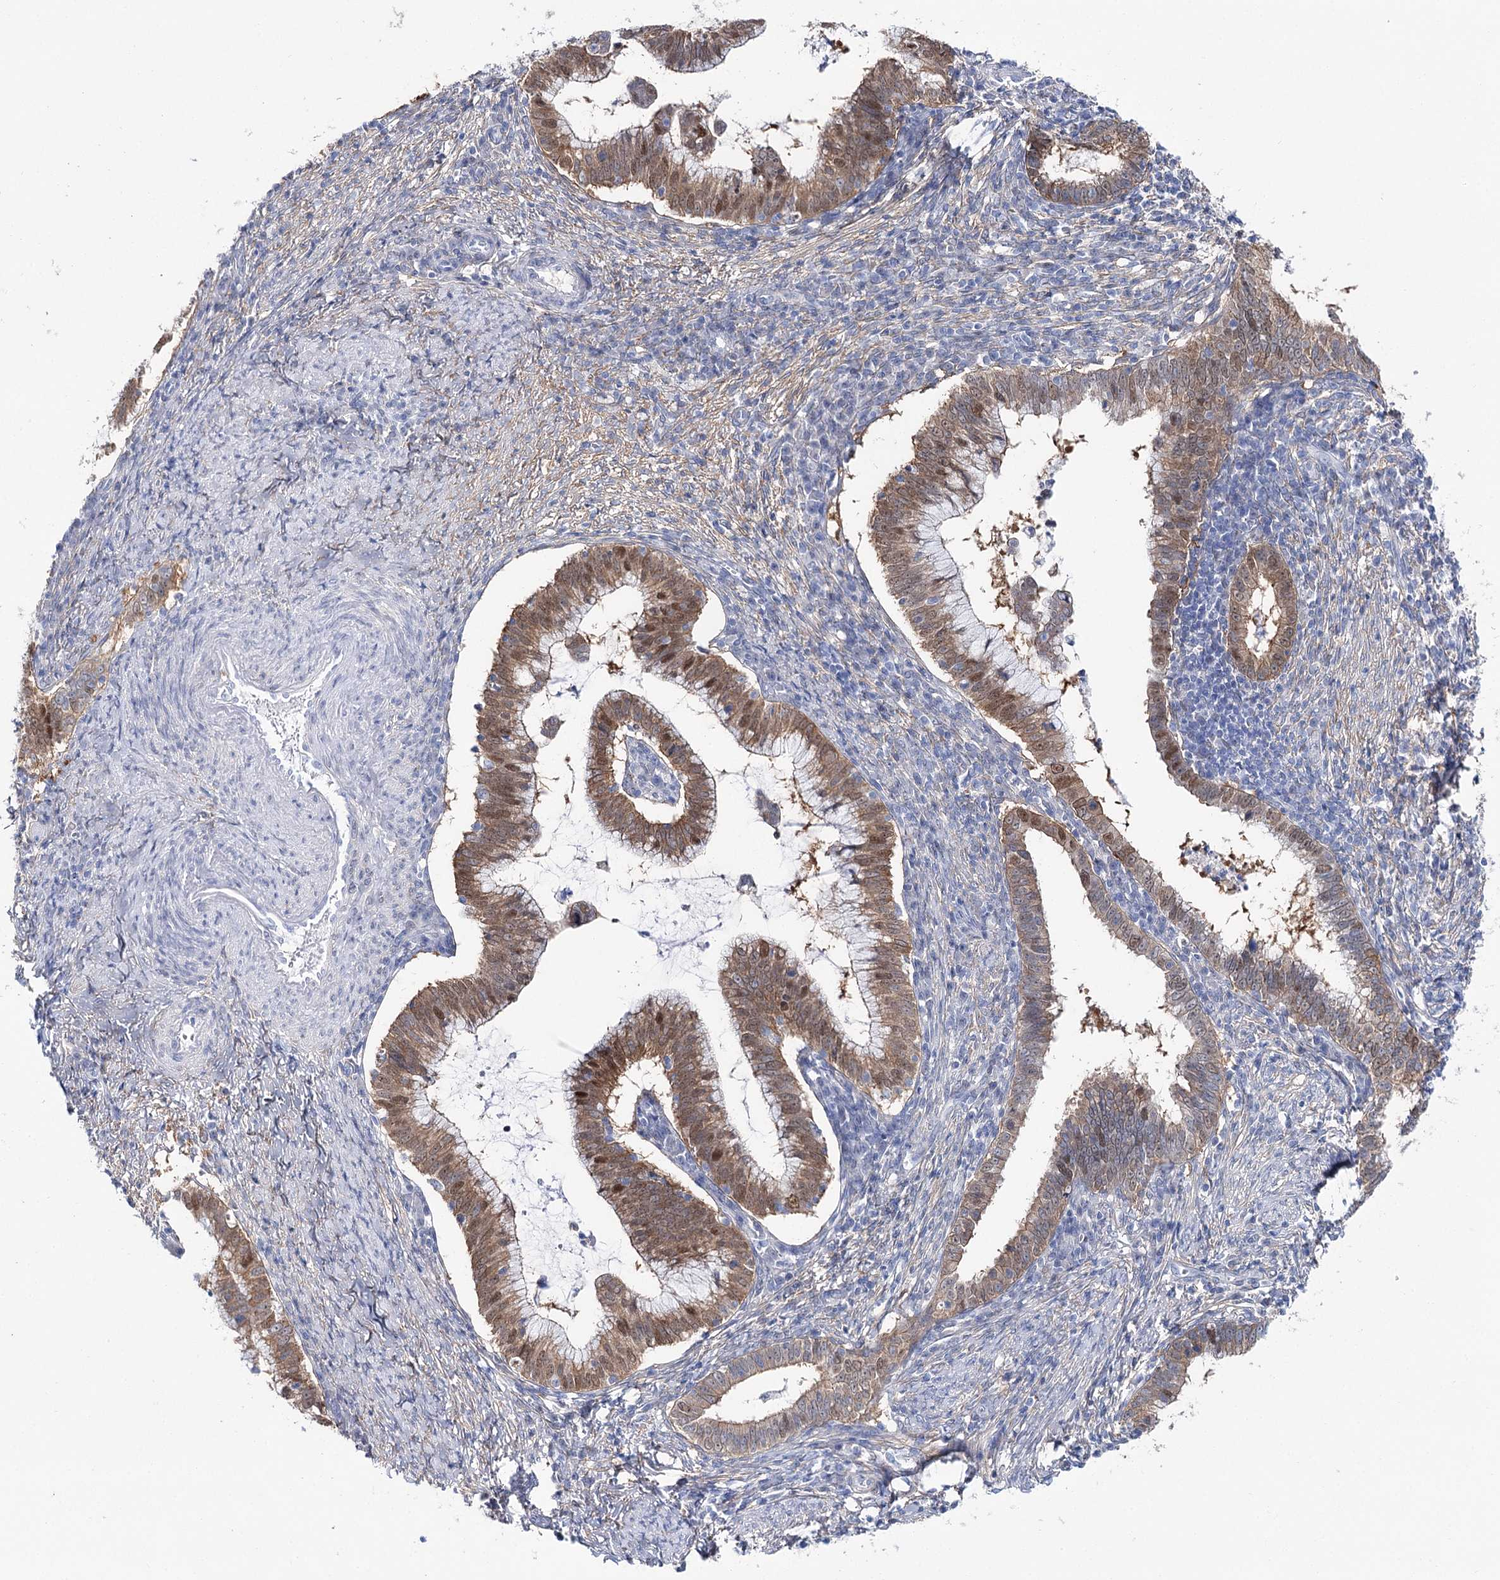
{"staining": {"intensity": "moderate", "quantity": ">75%", "location": "cytoplasmic/membranous,nuclear"}, "tissue": "cervical cancer", "cell_type": "Tumor cells", "image_type": "cancer", "snomed": [{"axis": "morphology", "description": "Adenocarcinoma, NOS"}, {"axis": "topography", "description": "Cervix"}], "caption": "Cervical adenocarcinoma stained with a brown dye exhibits moderate cytoplasmic/membranous and nuclear positive positivity in approximately >75% of tumor cells.", "gene": "UGDH", "patient": {"sex": "female", "age": 36}}